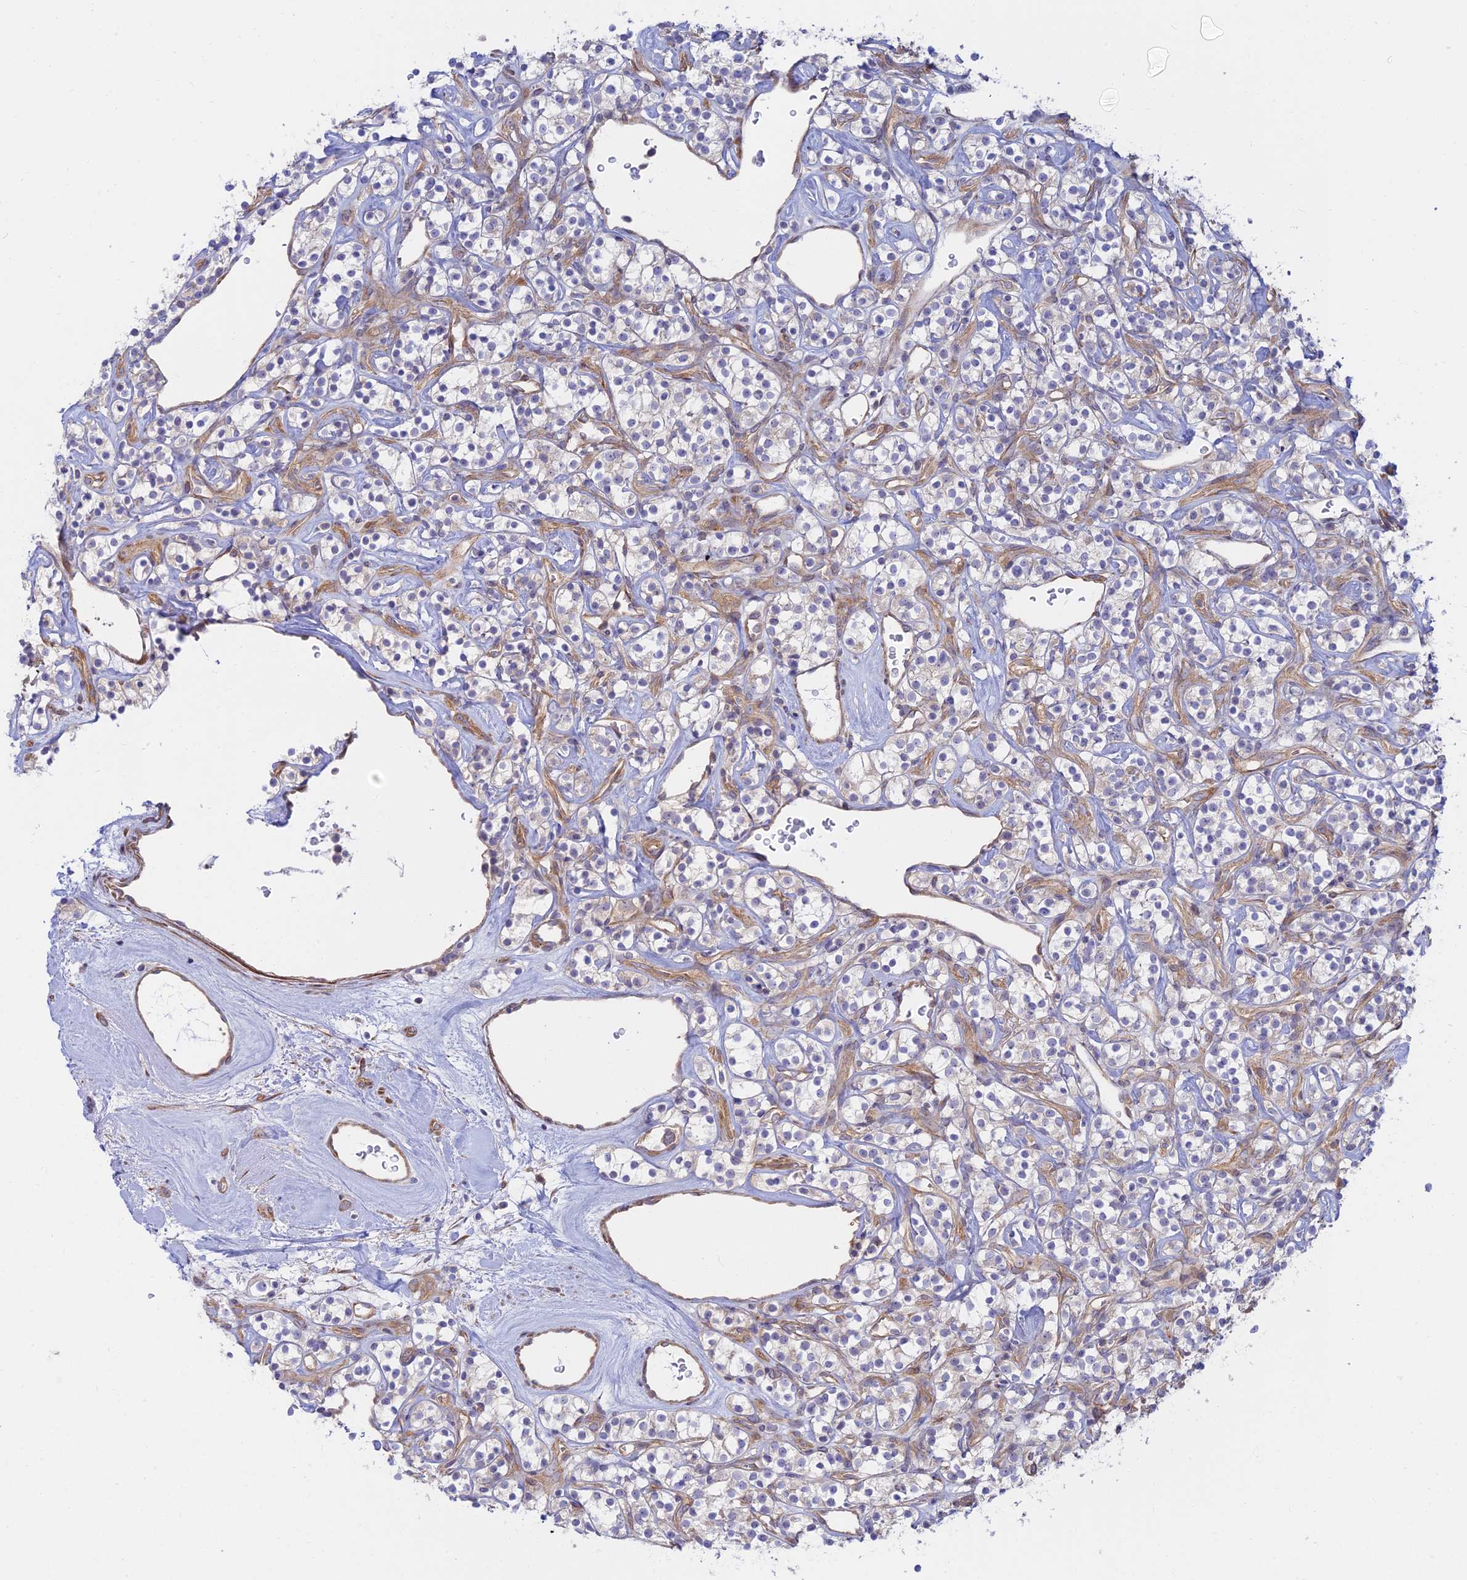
{"staining": {"intensity": "negative", "quantity": "none", "location": "none"}, "tissue": "renal cancer", "cell_type": "Tumor cells", "image_type": "cancer", "snomed": [{"axis": "morphology", "description": "Adenocarcinoma, NOS"}, {"axis": "topography", "description": "Kidney"}], "caption": "Tumor cells show no significant protein staining in renal adenocarcinoma.", "gene": "KCNAB1", "patient": {"sex": "male", "age": 77}}